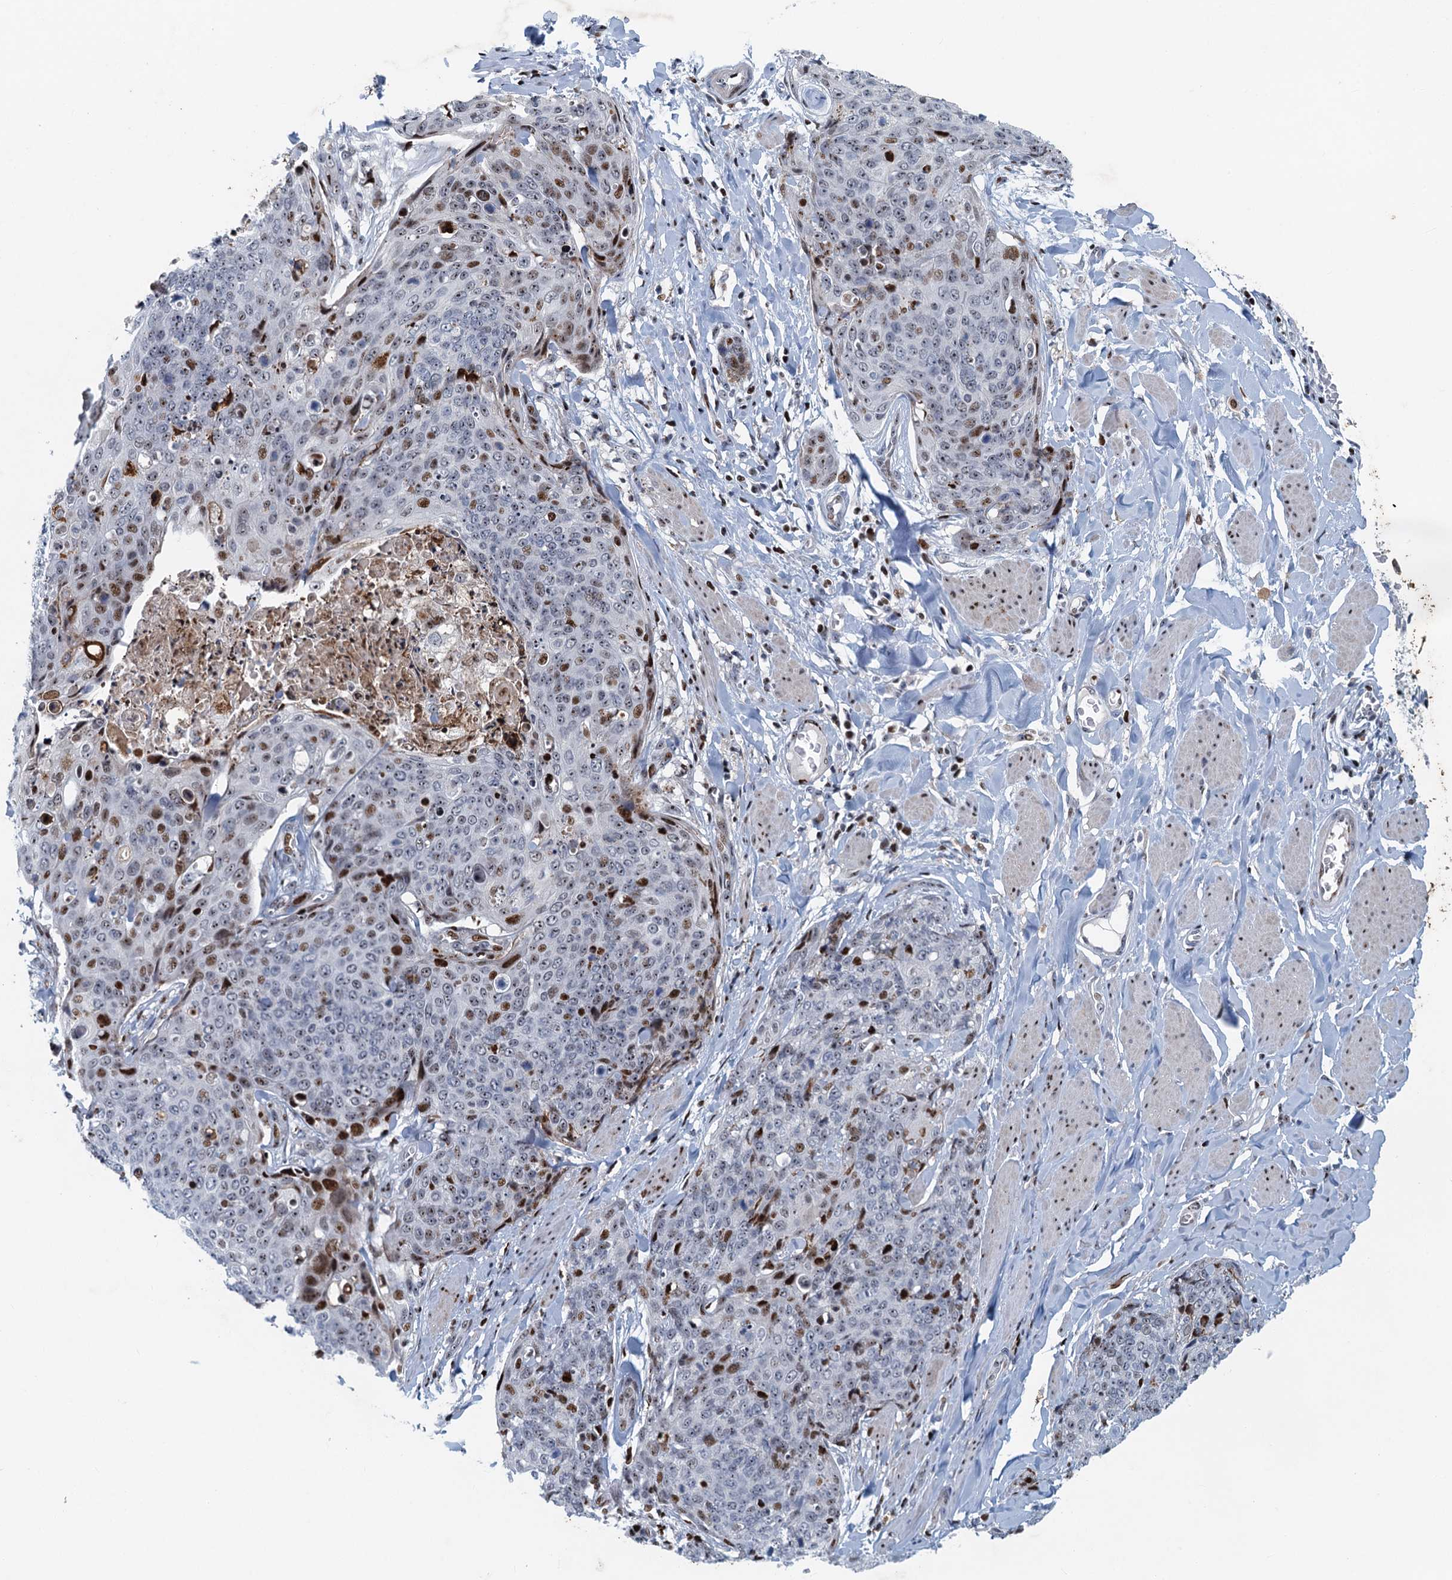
{"staining": {"intensity": "moderate", "quantity": "<25%", "location": "nuclear"}, "tissue": "skin cancer", "cell_type": "Tumor cells", "image_type": "cancer", "snomed": [{"axis": "morphology", "description": "Squamous cell carcinoma, NOS"}, {"axis": "topography", "description": "Skin"}, {"axis": "topography", "description": "Vulva"}], "caption": "Moderate nuclear expression is seen in approximately <25% of tumor cells in skin squamous cell carcinoma.", "gene": "ANKRD13D", "patient": {"sex": "female", "age": 85}}